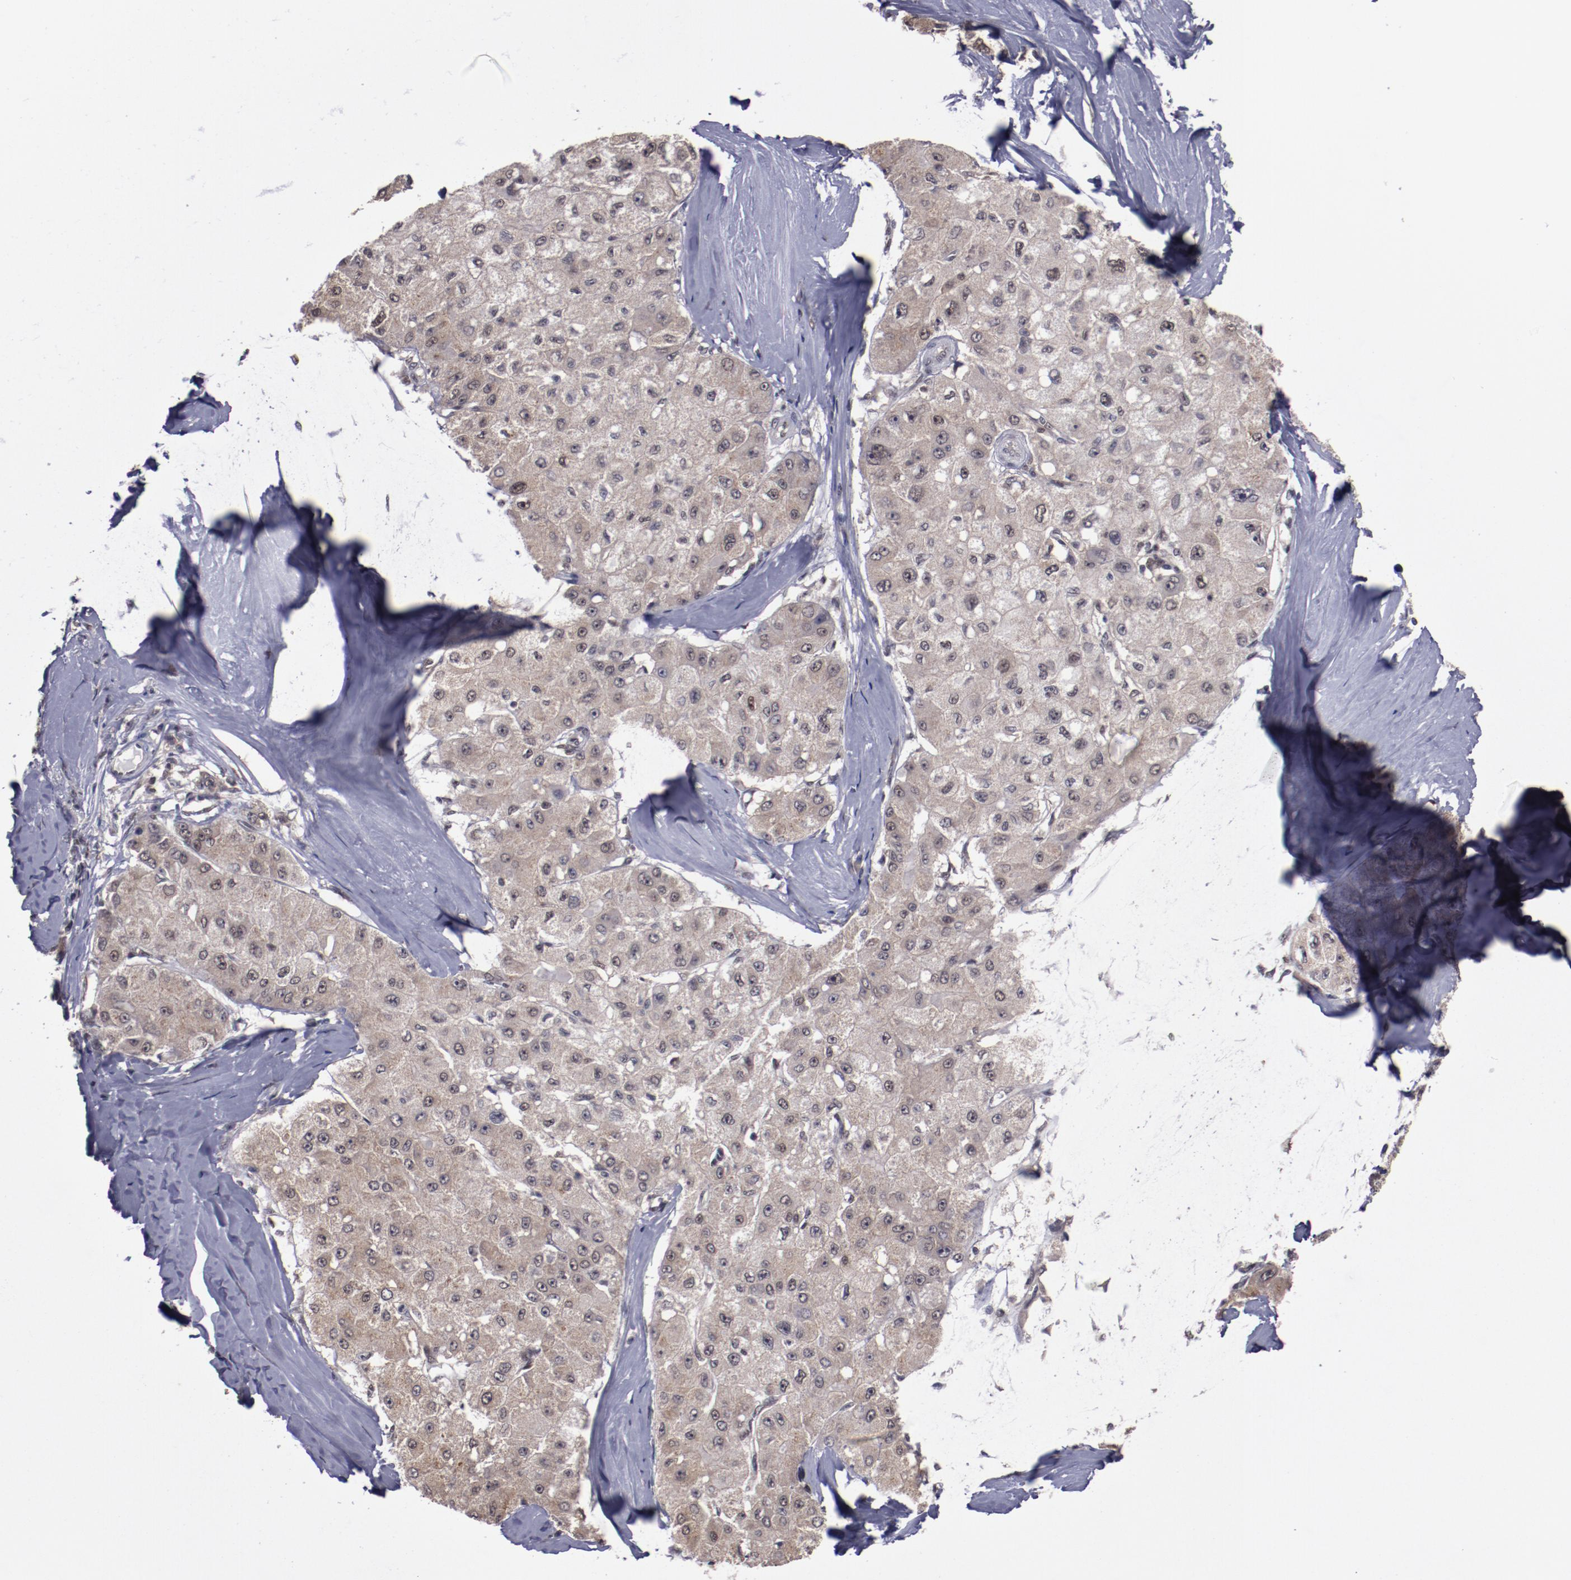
{"staining": {"intensity": "weak", "quantity": ">75%", "location": "cytoplasmic/membranous,nuclear"}, "tissue": "liver cancer", "cell_type": "Tumor cells", "image_type": "cancer", "snomed": [{"axis": "morphology", "description": "Carcinoma, Hepatocellular, NOS"}, {"axis": "topography", "description": "Liver"}], "caption": "Weak cytoplasmic/membranous and nuclear staining for a protein is appreciated in about >75% of tumor cells of liver hepatocellular carcinoma using immunohistochemistry.", "gene": "ARNT", "patient": {"sex": "male", "age": 80}}